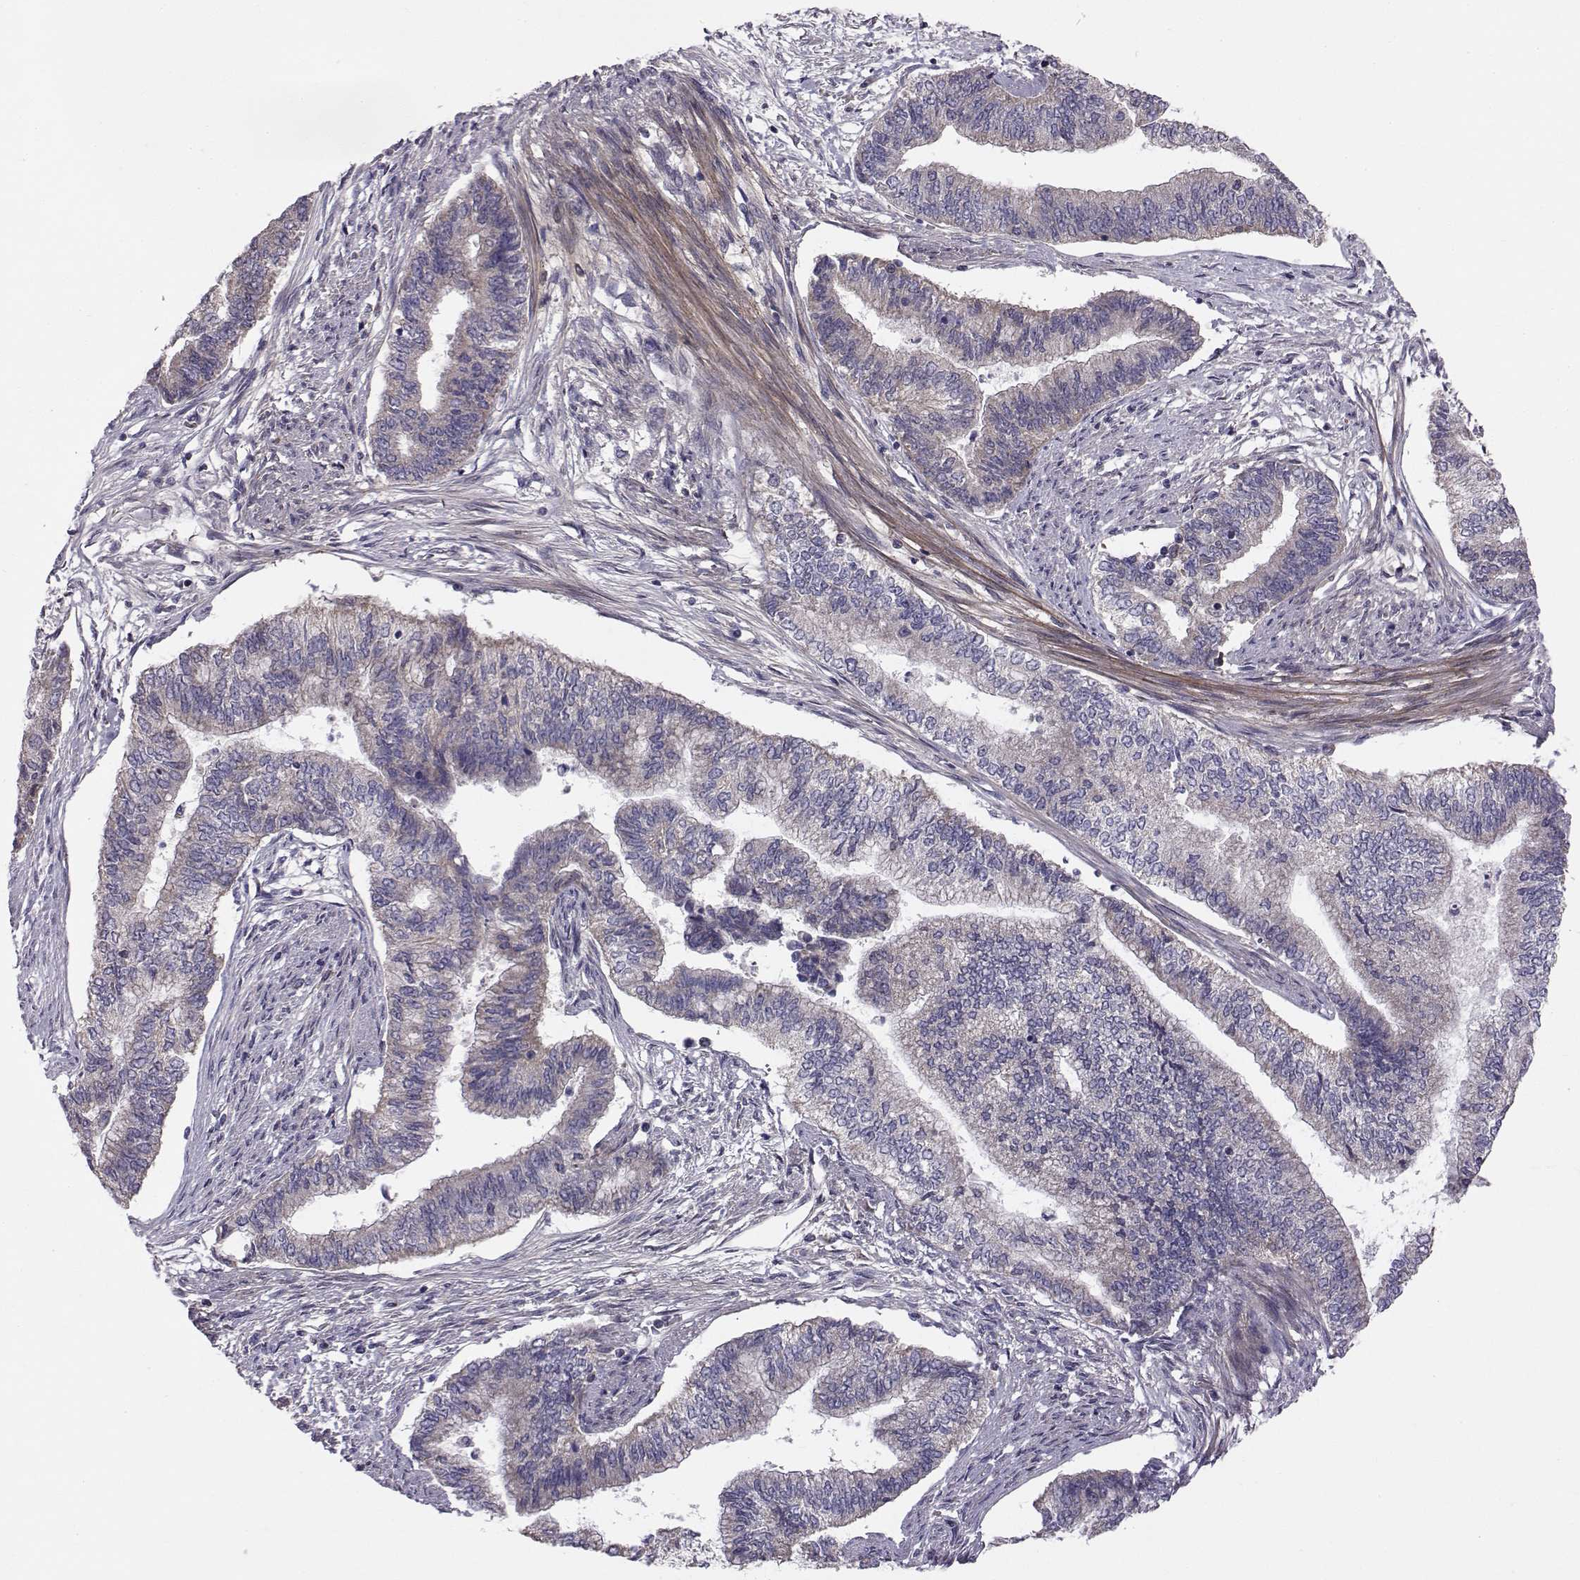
{"staining": {"intensity": "negative", "quantity": "none", "location": "none"}, "tissue": "endometrial cancer", "cell_type": "Tumor cells", "image_type": "cancer", "snomed": [{"axis": "morphology", "description": "Adenocarcinoma, NOS"}, {"axis": "topography", "description": "Endometrium"}], "caption": "Adenocarcinoma (endometrial) was stained to show a protein in brown. There is no significant positivity in tumor cells.", "gene": "PEX5L", "patient": {"sex": "female", "age": 65}}